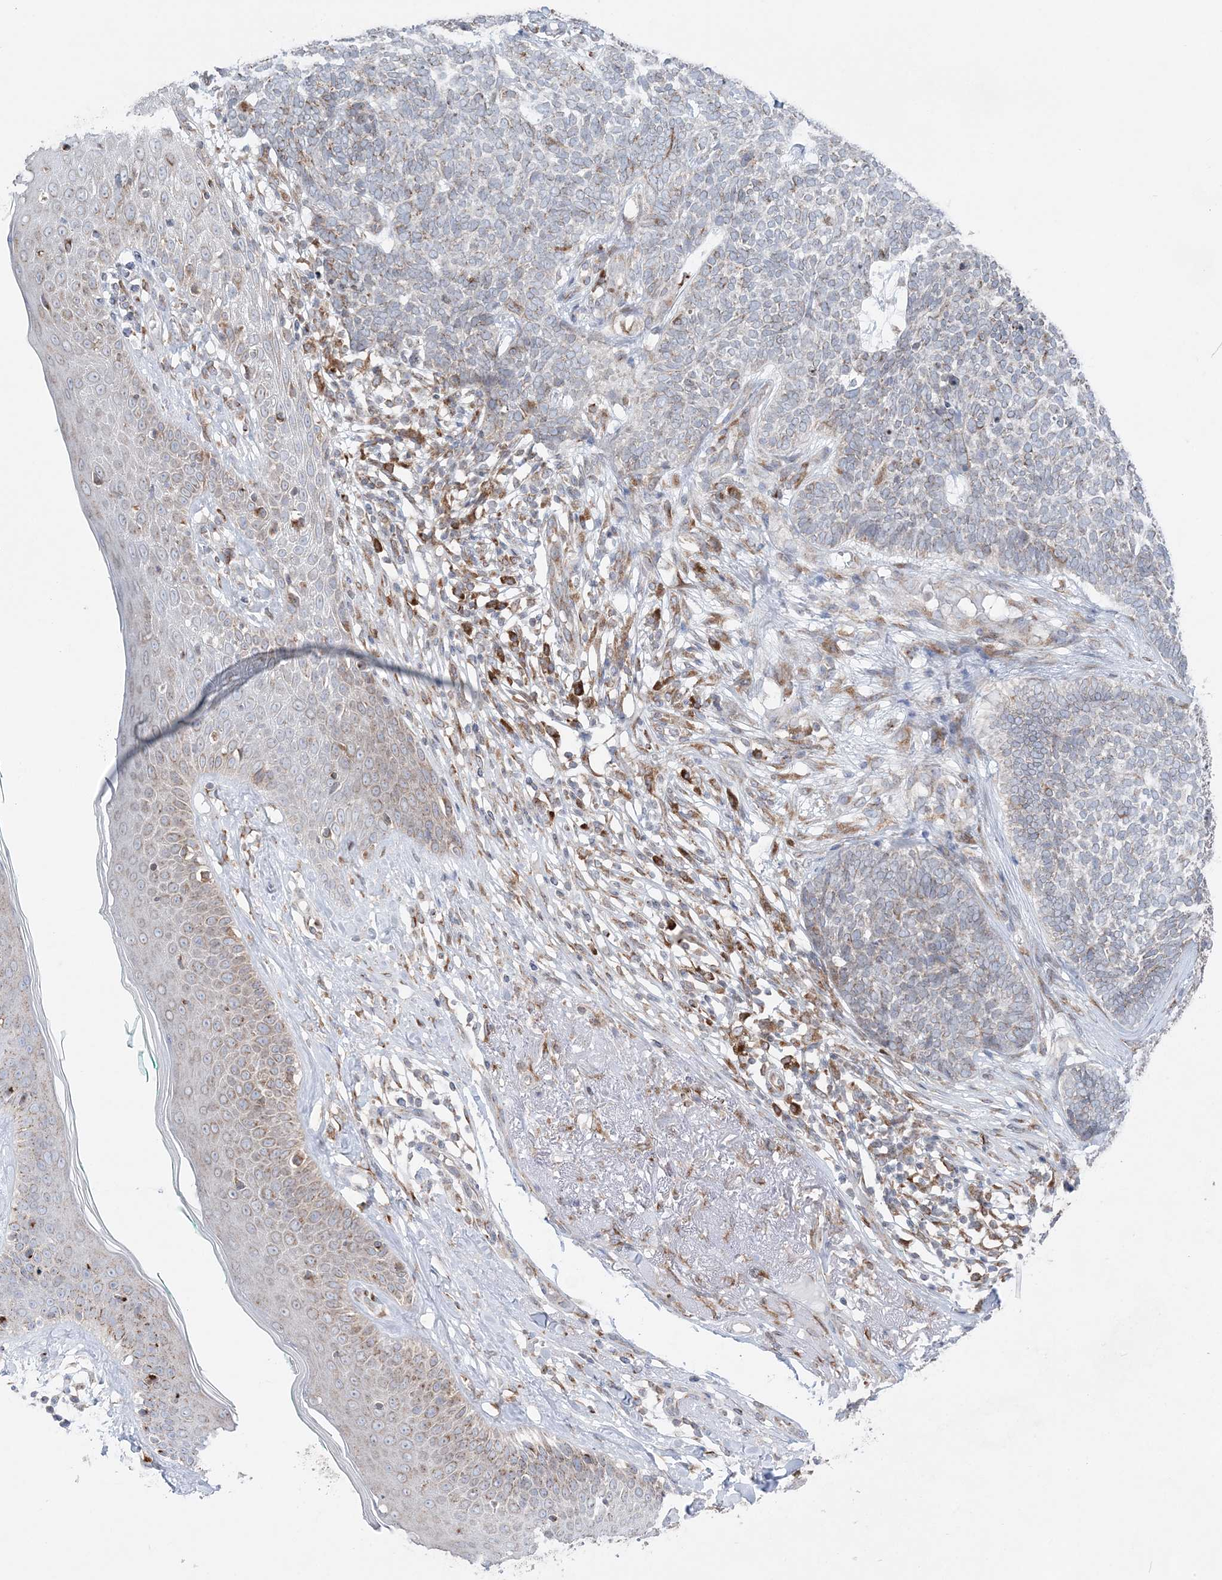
{"staining": {"intensity": "moderate", "quantity": "<25%", "location": "cytoplasmic/membranous"}, "tissue": "skin cancer", "cell_type": "Tumor cells", "image_type": "cancer", "snomed": [{"axis": "morphology", "description": "Basal cell carcinoma"}, {"axis": "topography", "description": "Skin"}], "caption": "IHC photomicrograph of human skin cancer (basal cell carcinoma) stained for a protein (brown), which demonstrates low levels of moderate cytoplasmic/membranous staining in about <25% of tumor cells.", "gene": "TMED10", "patient": {"sex": "female", "age": 84}}